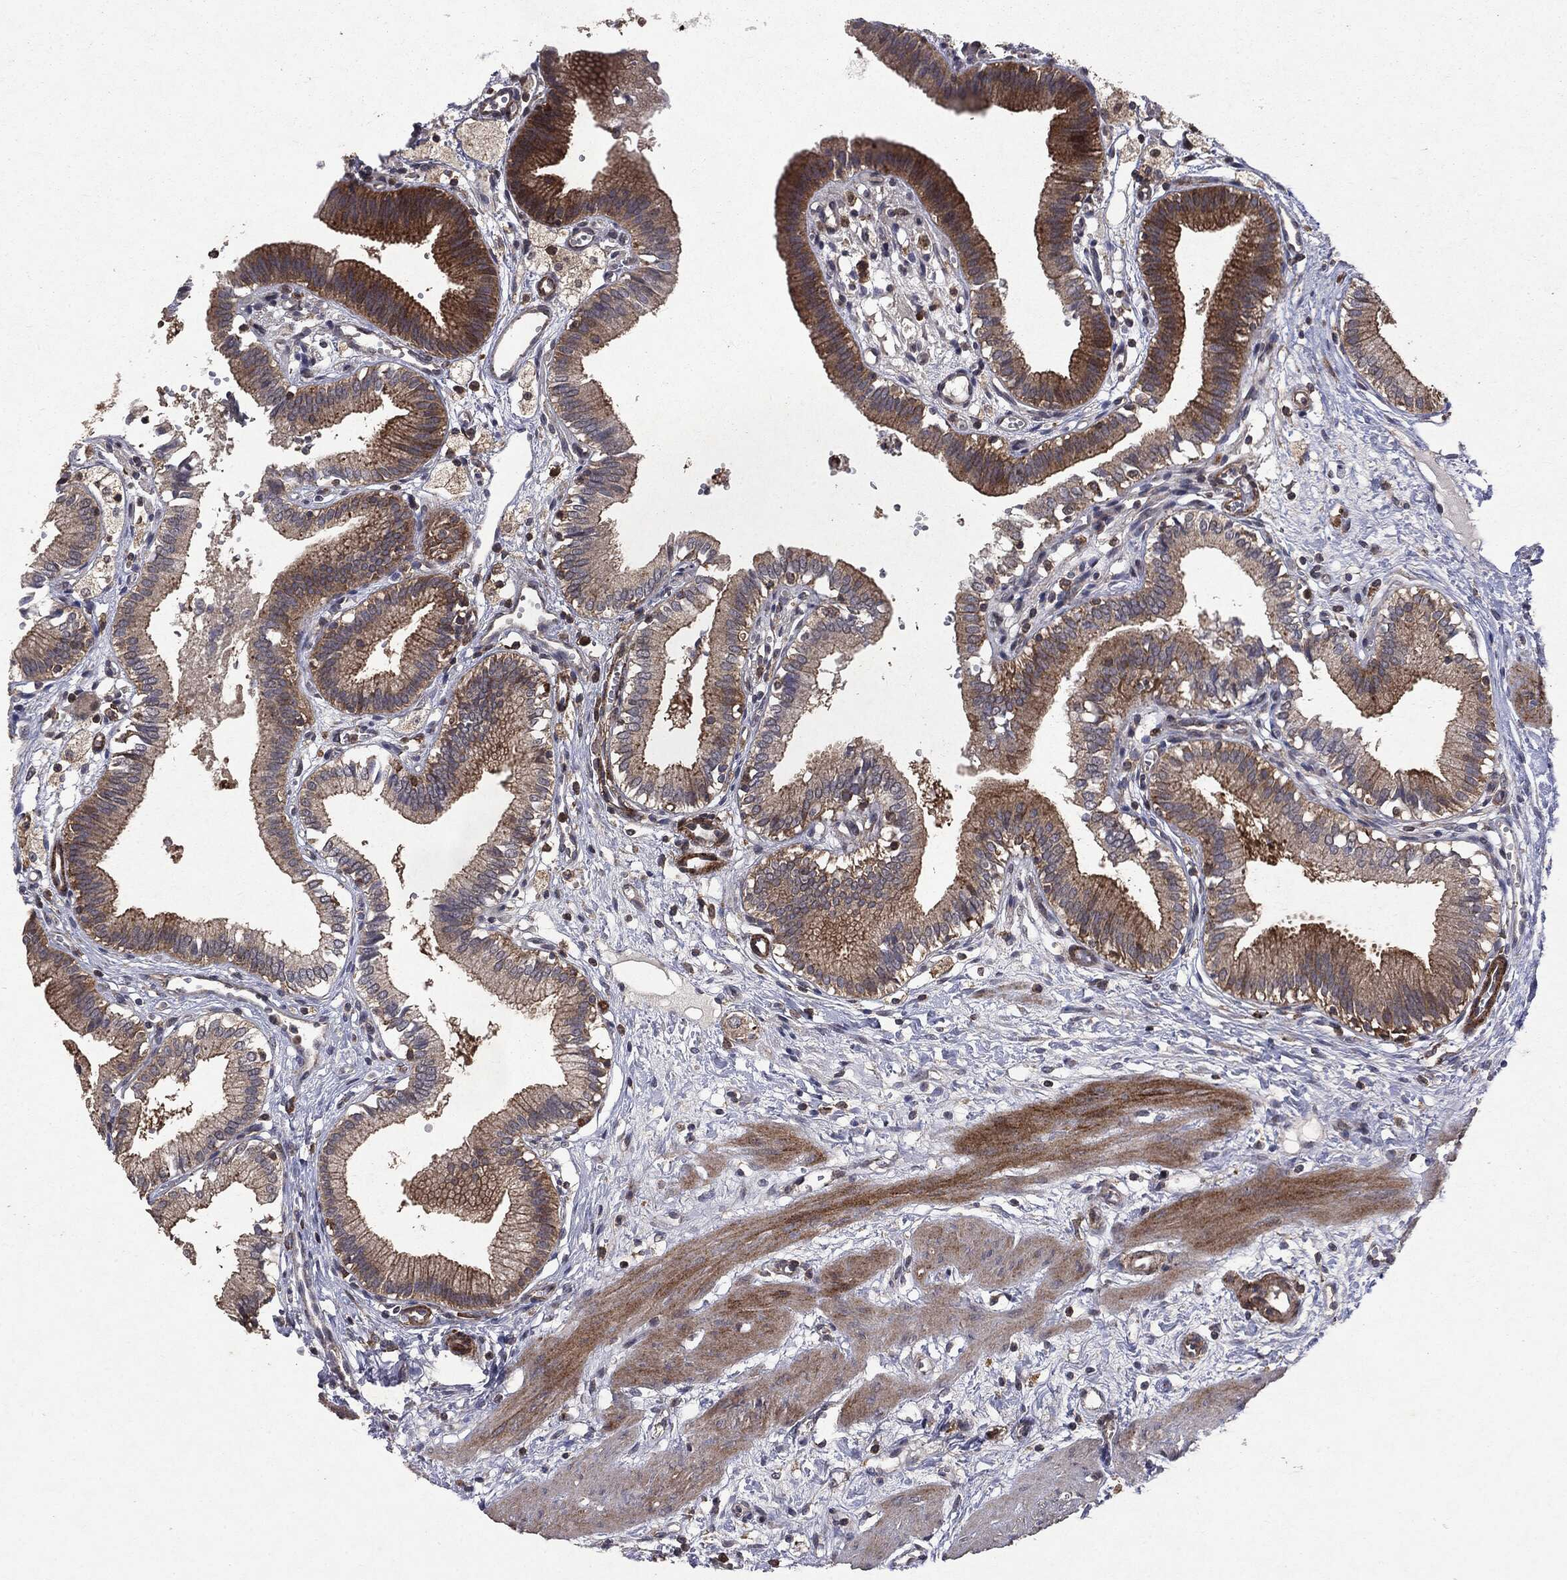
{"staining": {"intensity": "moderate", "quantity": "25%-75%", "location": "cytoplasmic/membranous"}, "tissue": "gallbladder", "cell_type": "Glandular cells", "image_type": "normal", "snomed": [{"axis": "morphology", "description": "Normal tissue, NOS"}, {"axis": "topography", "description": "Gallbladder"}], "caption": "The image reveals immunohistochemical staining of unremarkable gallbladder. There is moderate cytoplasmic/membranous expression is present in about 25%-75% of glandular cells.", "gene": "PTEN", "patient": {"sex": "female", "age": 24}}